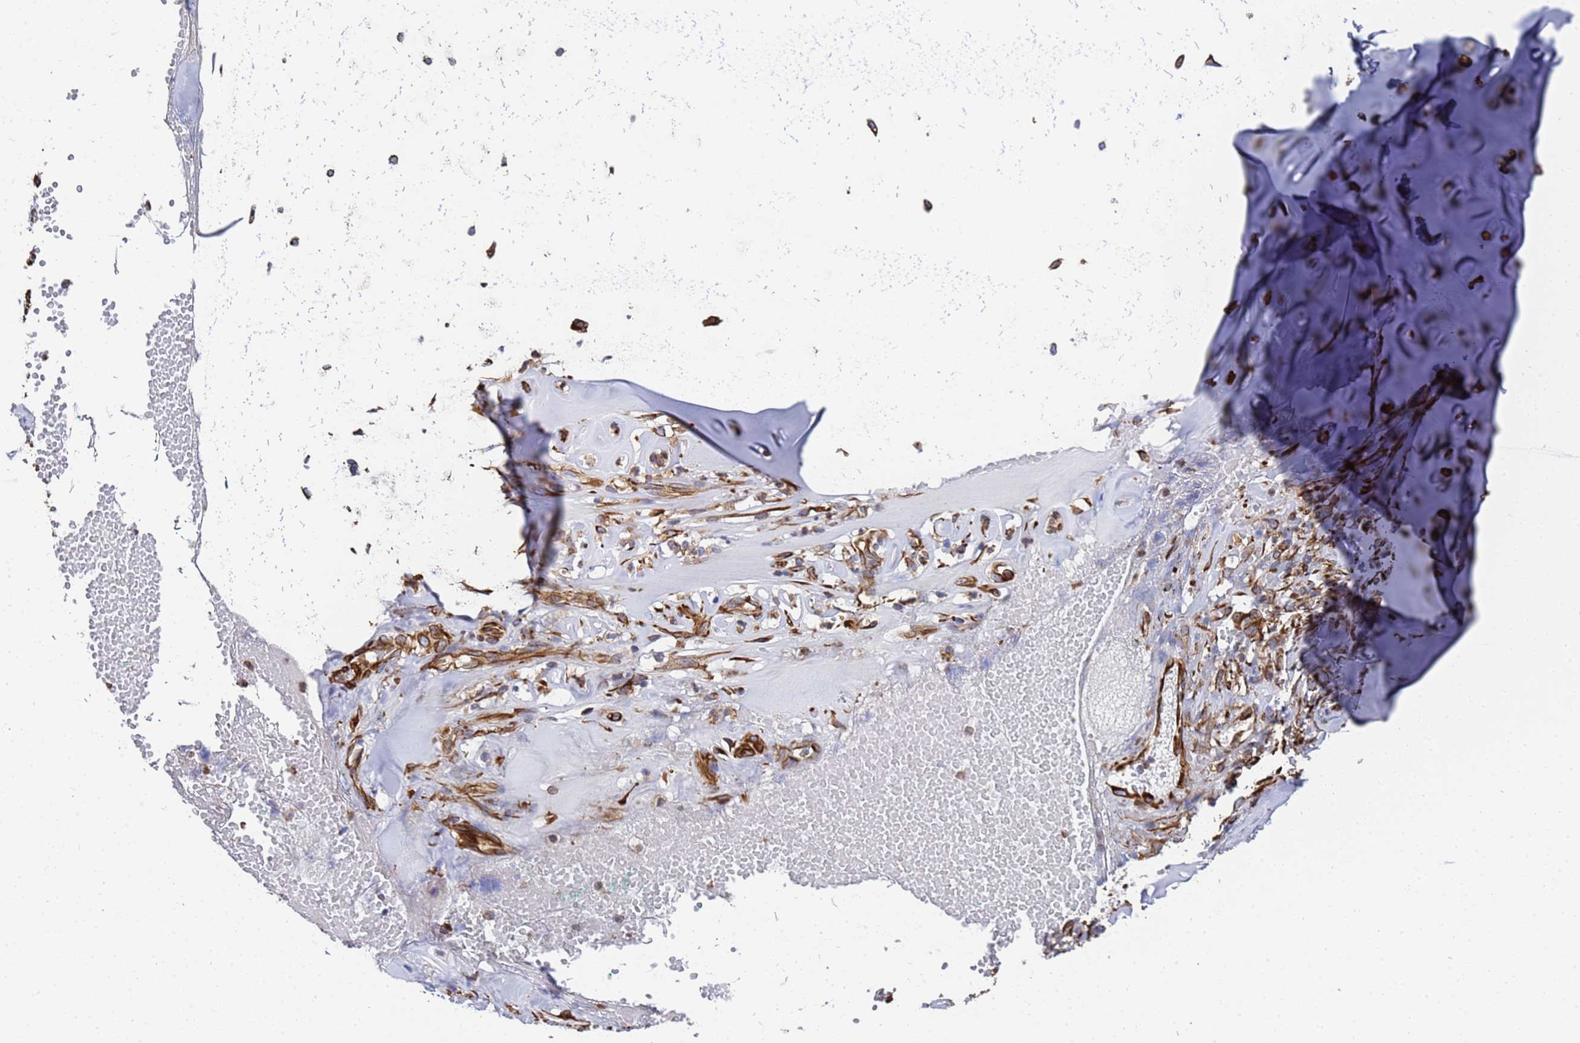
{"staining": {"intensity": "moderate", "quantity": ">75%", "location": "cytoplasmic/membranous"}, "tissue": "adipose tissue", "cell_type": "Adipocytes", "image_type": "normal", "snomed": [{"axis": "morphology", "description": "Normal tissue, NOS"}, {"axis": "morphology", "description": "Basal cell carcinoma"}, {"axis": "topography", "description": "Cartilage tissue"}, {"axis": "topography", "description": "Nasopharynx"}, {"axis": "topography", "description": "Oral tissue"}], "caption": "Immunohistochemical staining of unremarkable adipose tissue reveals moderate cytoplasmic/membranous protein staining in approximately >75% of adipocytes. The protein is stained brown, and the nuclei are stained in blue (DAB (3,3'-diaminobenzidine) IHC with brightfield microscopy, high magnification).", "gene": "SYT13", "patient": {"sex": "female", "age": 77}}